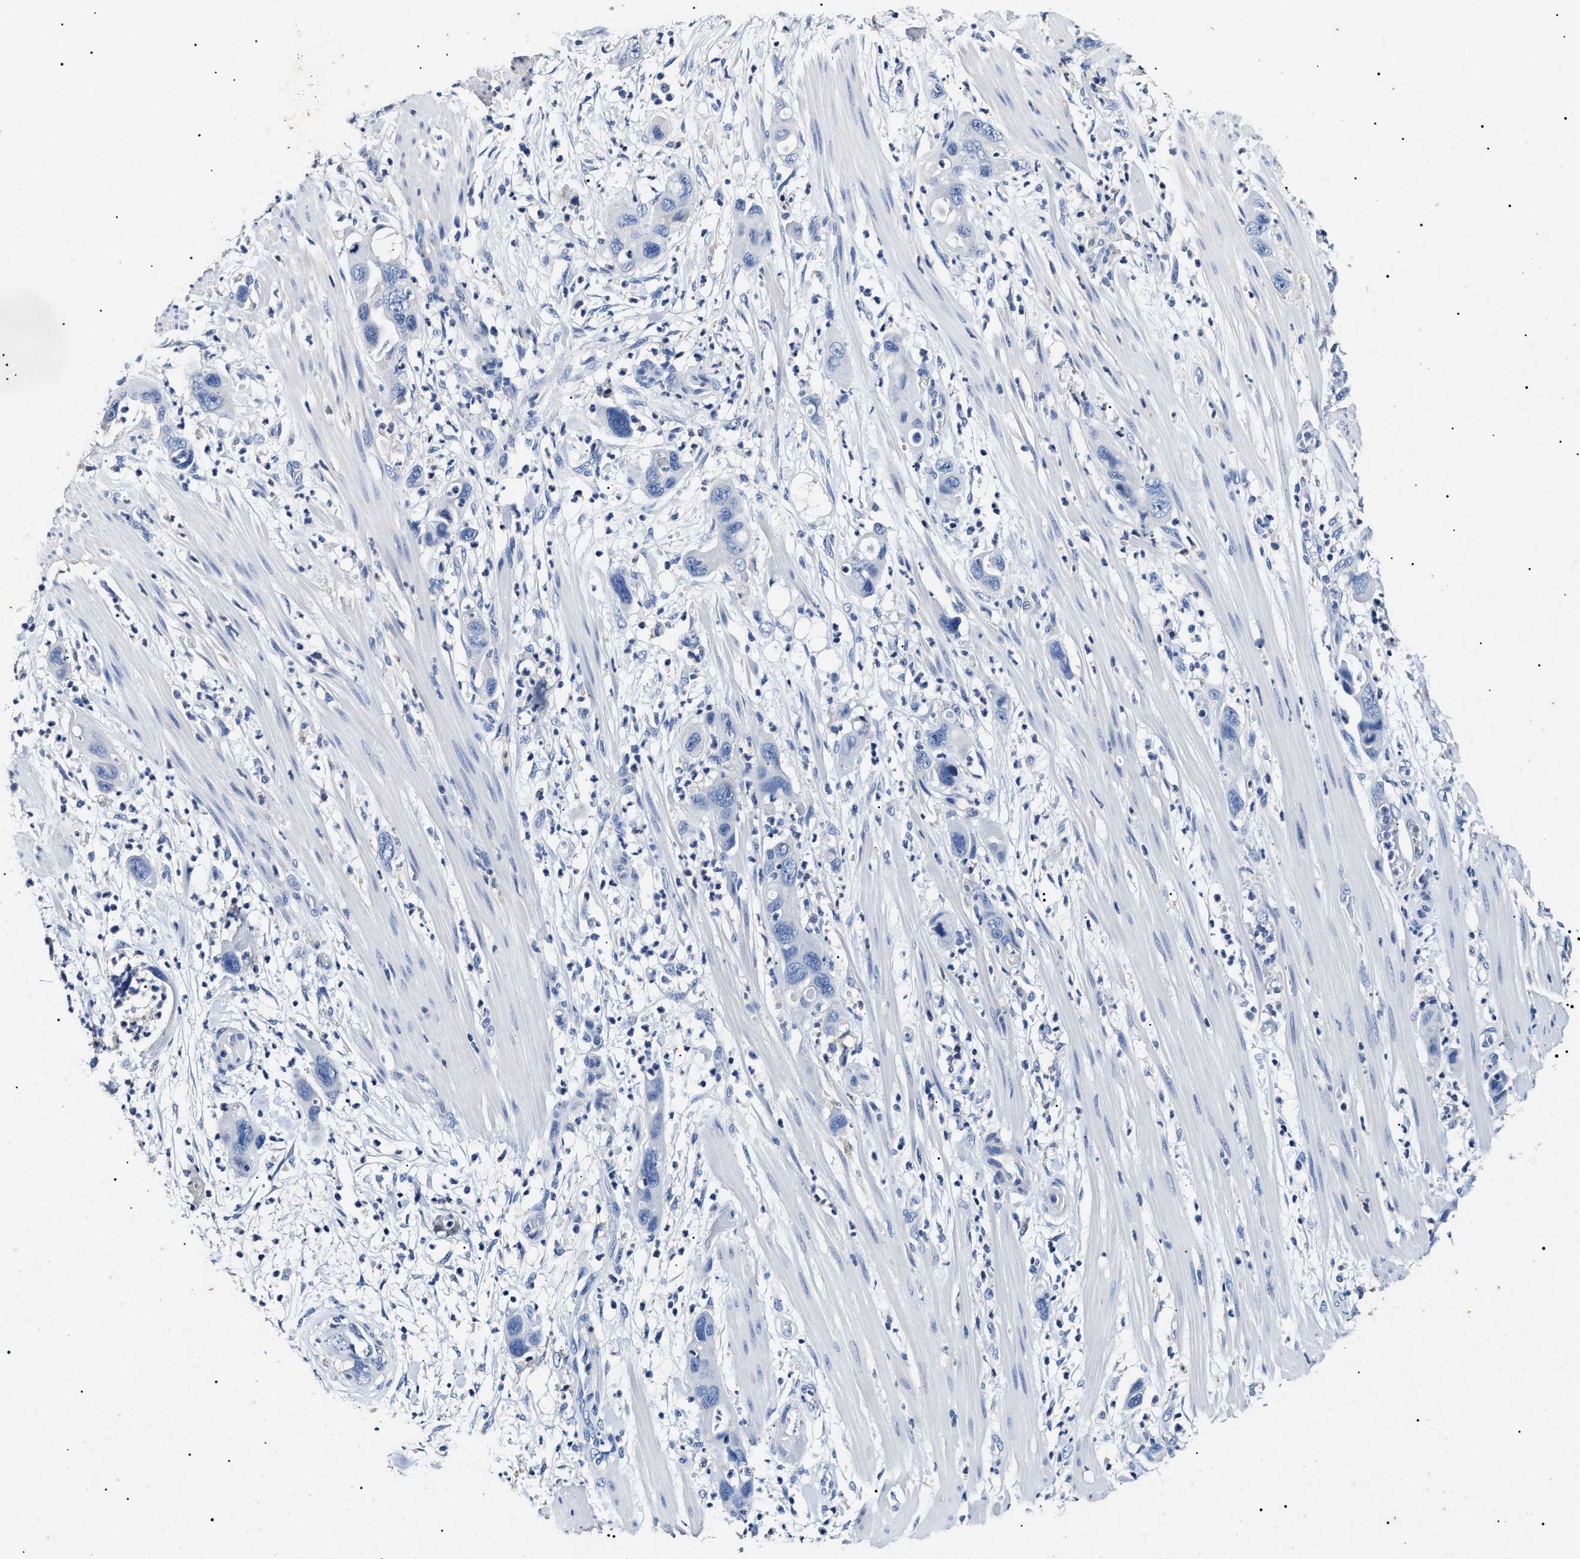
{"staining": {"intensity": "negative", "quantity": "none", "location": "none"}, "tissue": "pancreatic cancer", "cell_type": "Tumor cells", "image_type": "cancer", "snomed": [{"axis": "morphology", "description": "Adenocarcinoma, NOS"}, {"axis": "topography", "description": "Pancreas"}], "caption": "Immunohistochemistry (IHC) photomicrograph of pancreatic cancer (adenocarcinoma) stained for a protein (brown), which reveals no staining in tumor cells. (Stains: DAB immunohistochemistry with hematoxylin counter stain, Microscopy: brightfield microscopy at high magnification).", "gene": "LRRC8E", "patient": {"sex": "female", "age": 71}}